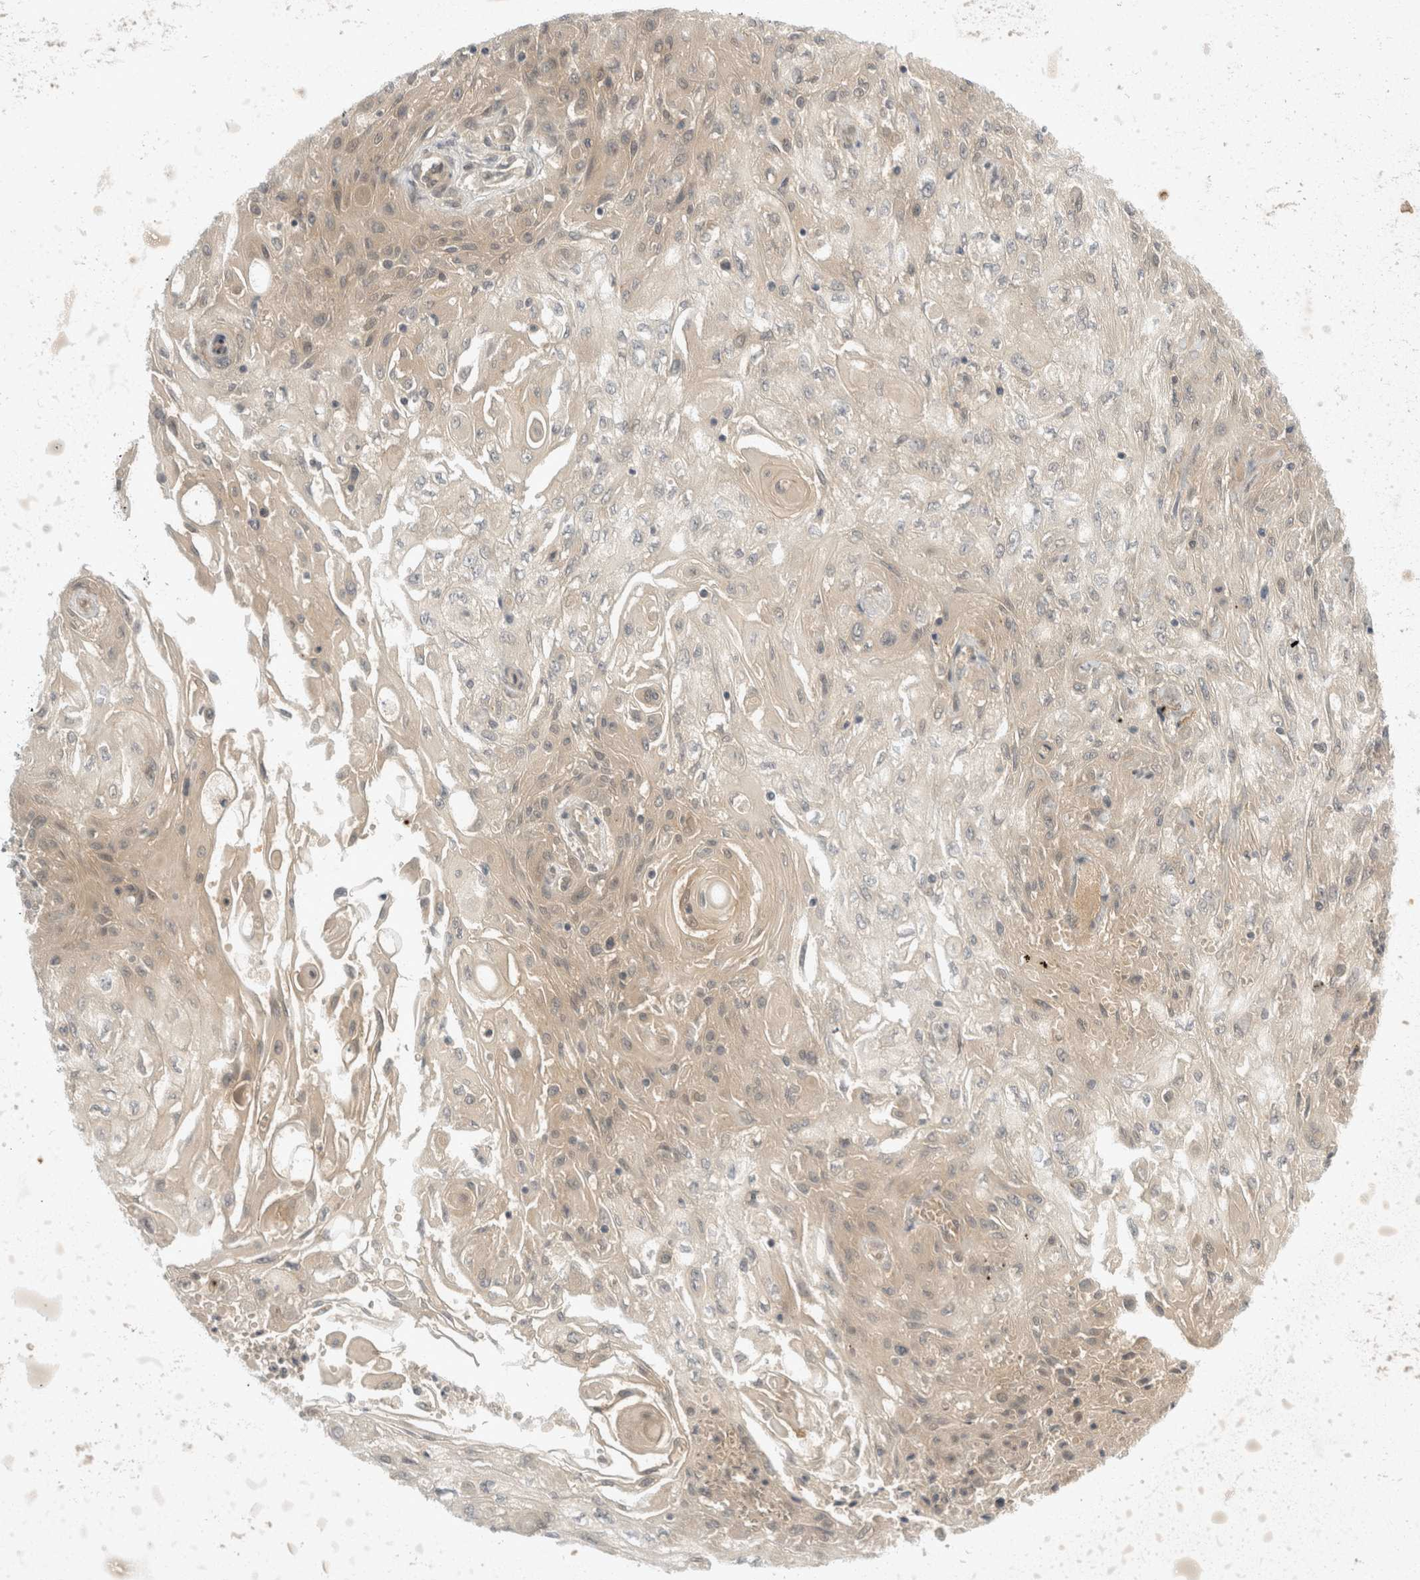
{"staining": {"intensity": "negative", "quantity": "none", "location": "none"}, "tissue": "skin cancer", "cell_type": "Tumor cells", "image_type": "cancer", "snomed": [{"axis": "morphology", "description": "Squamous cell carcinoma, NOS"}, {"axis": "morphology", "description": "Squamous cell carcinoma, metastatic, NOS"}, {"axis": "topography", "description": "Skin"}, {"axis": "topography", "description": "Lymph node"}], "caption": "Immunohistochemistry histopathology image of neoplastic tissue: human skin metastatic squamous cell carcinoma stained with DAB displays no significant protein staining in tumor cells.", "gene": "TOM1L2", "patient": {"sex": "male", "age": 75}}